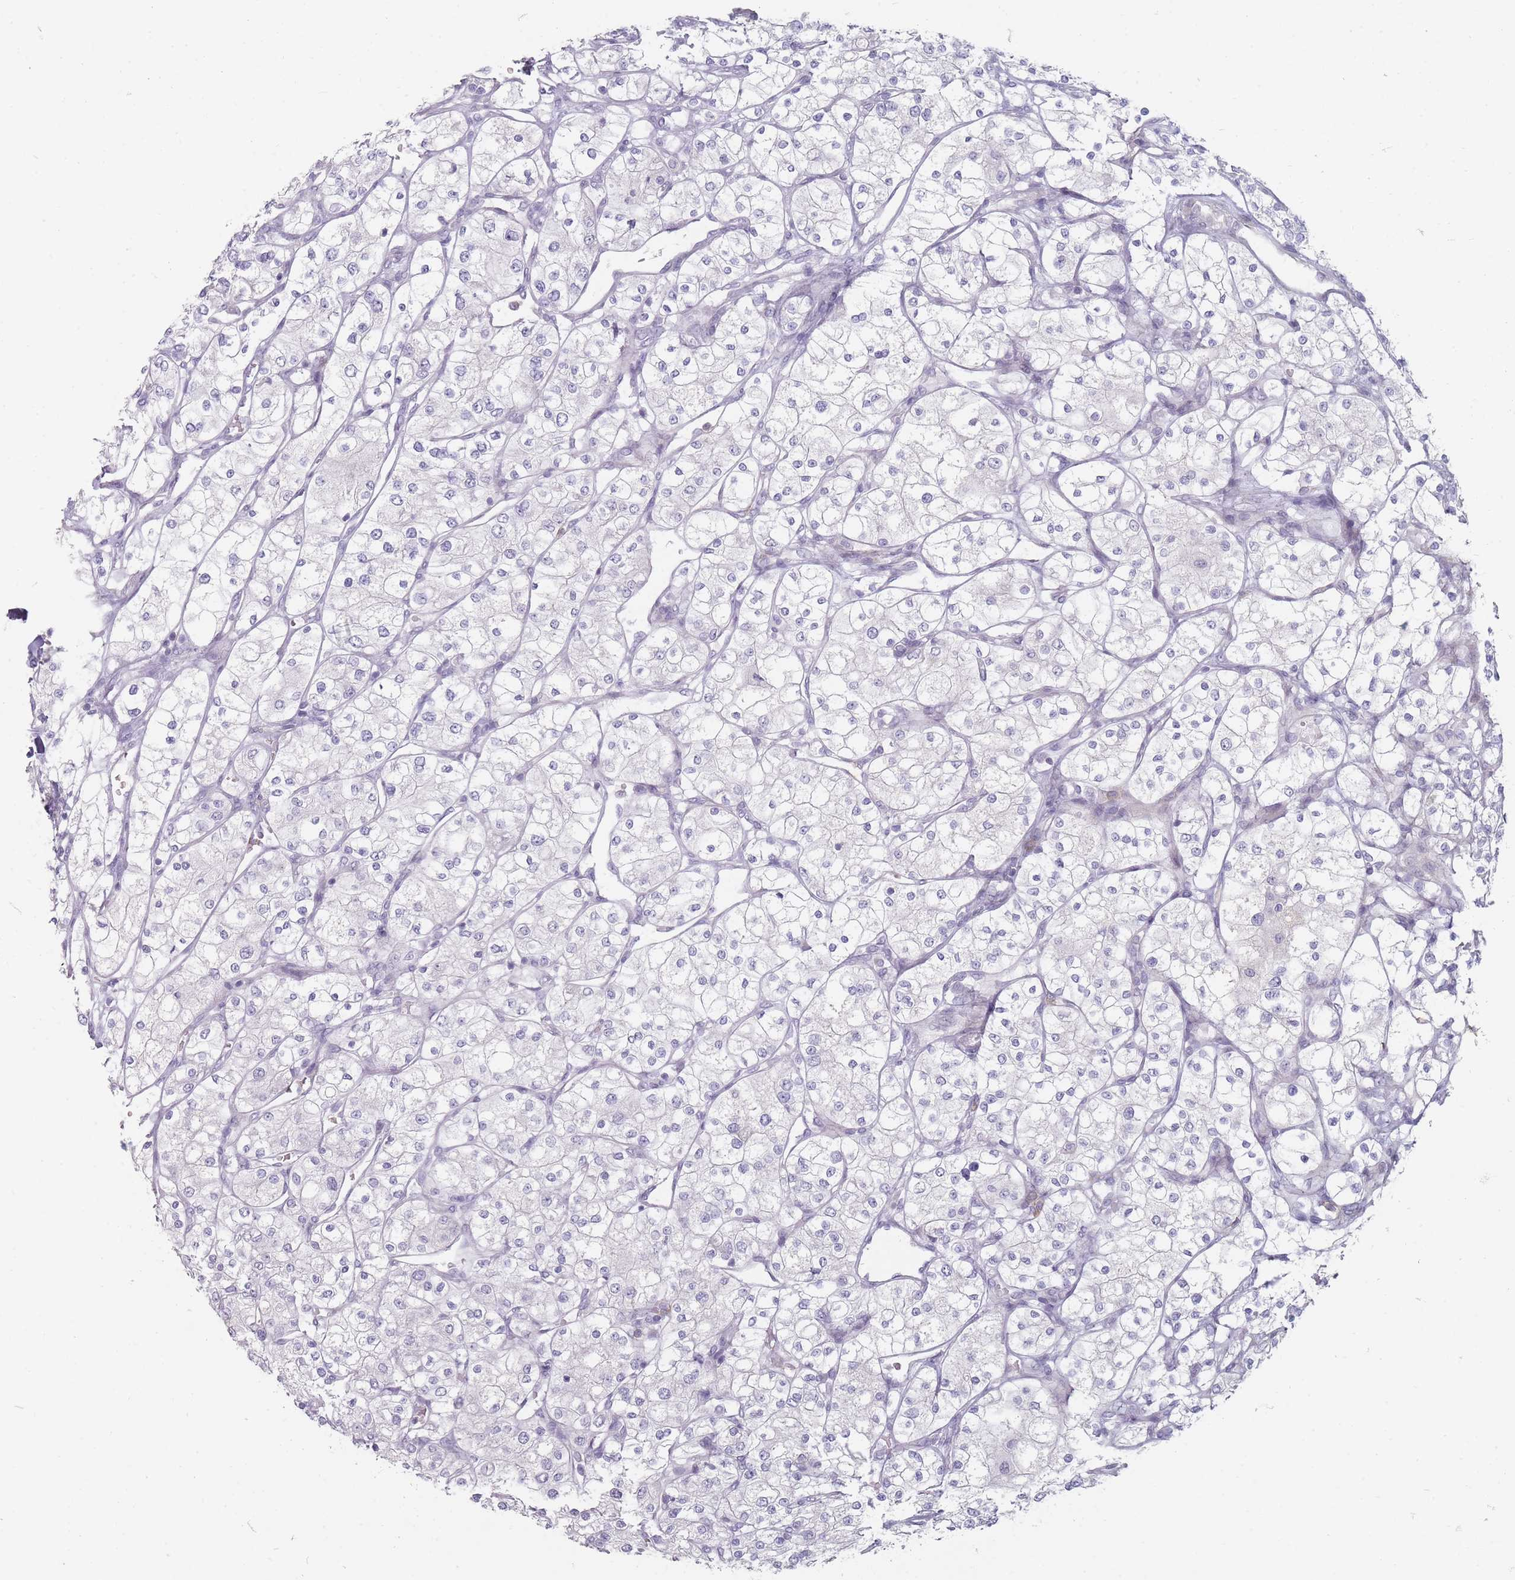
{"staining": {"intensity": "negative", "quantity": "none", "location": "none"}, "tissue": "renal cancer", "cell_type": "Tumor cells", "image_type": "cancer", "snomed": [{"axis": "morphology", "description": "Adenocarcinoma, NOS"}, {"axis": "topography", "description": "Kidney"}], "caption": "High power microscopy micrograph of an IHC image of adenocarcinoma (renal), revealing no significant staining in tumor cells.", "gene": "PCDH12", "patient": {"sex": "male", "age": 80}}